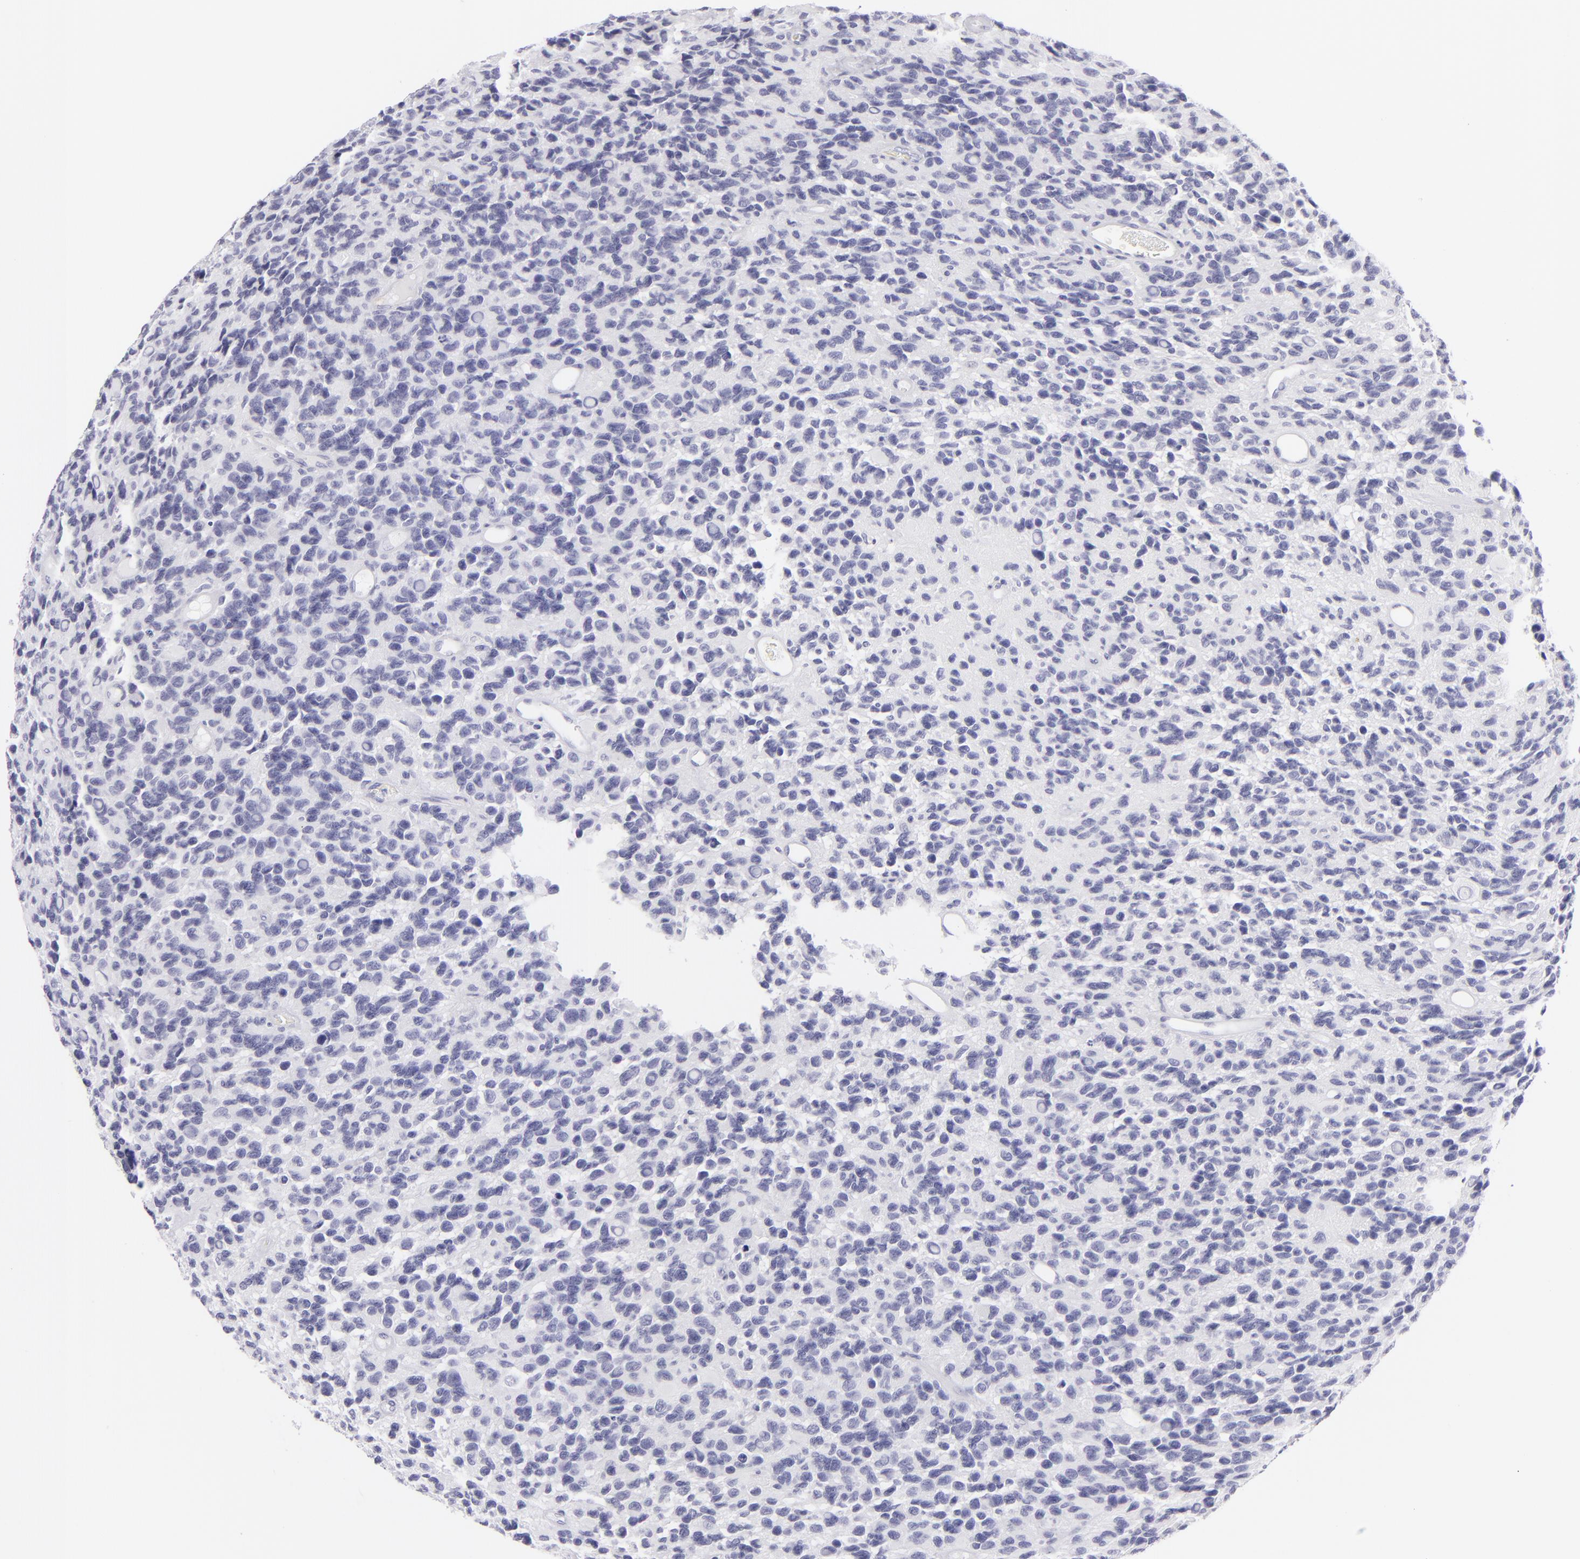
{"staining": {"intensity": "negative", "quantity": "none", "location": "none"}, "tissue": "glioma", "cell_type": "Tumor cells", "image_type": "cancer", "snomed": [{"axis": "morphology", "description": "Glioma, malignant, High grade"}, {"axis": "topography", "description": "Brain"}], "caption": "Tumor cells are negative for brown protein staining in malignant high-grade glioma. (DAB immunohistochemistry, high magnification).", "gene": "FCER2", "patient": {"sex": "male", "age": 77}}